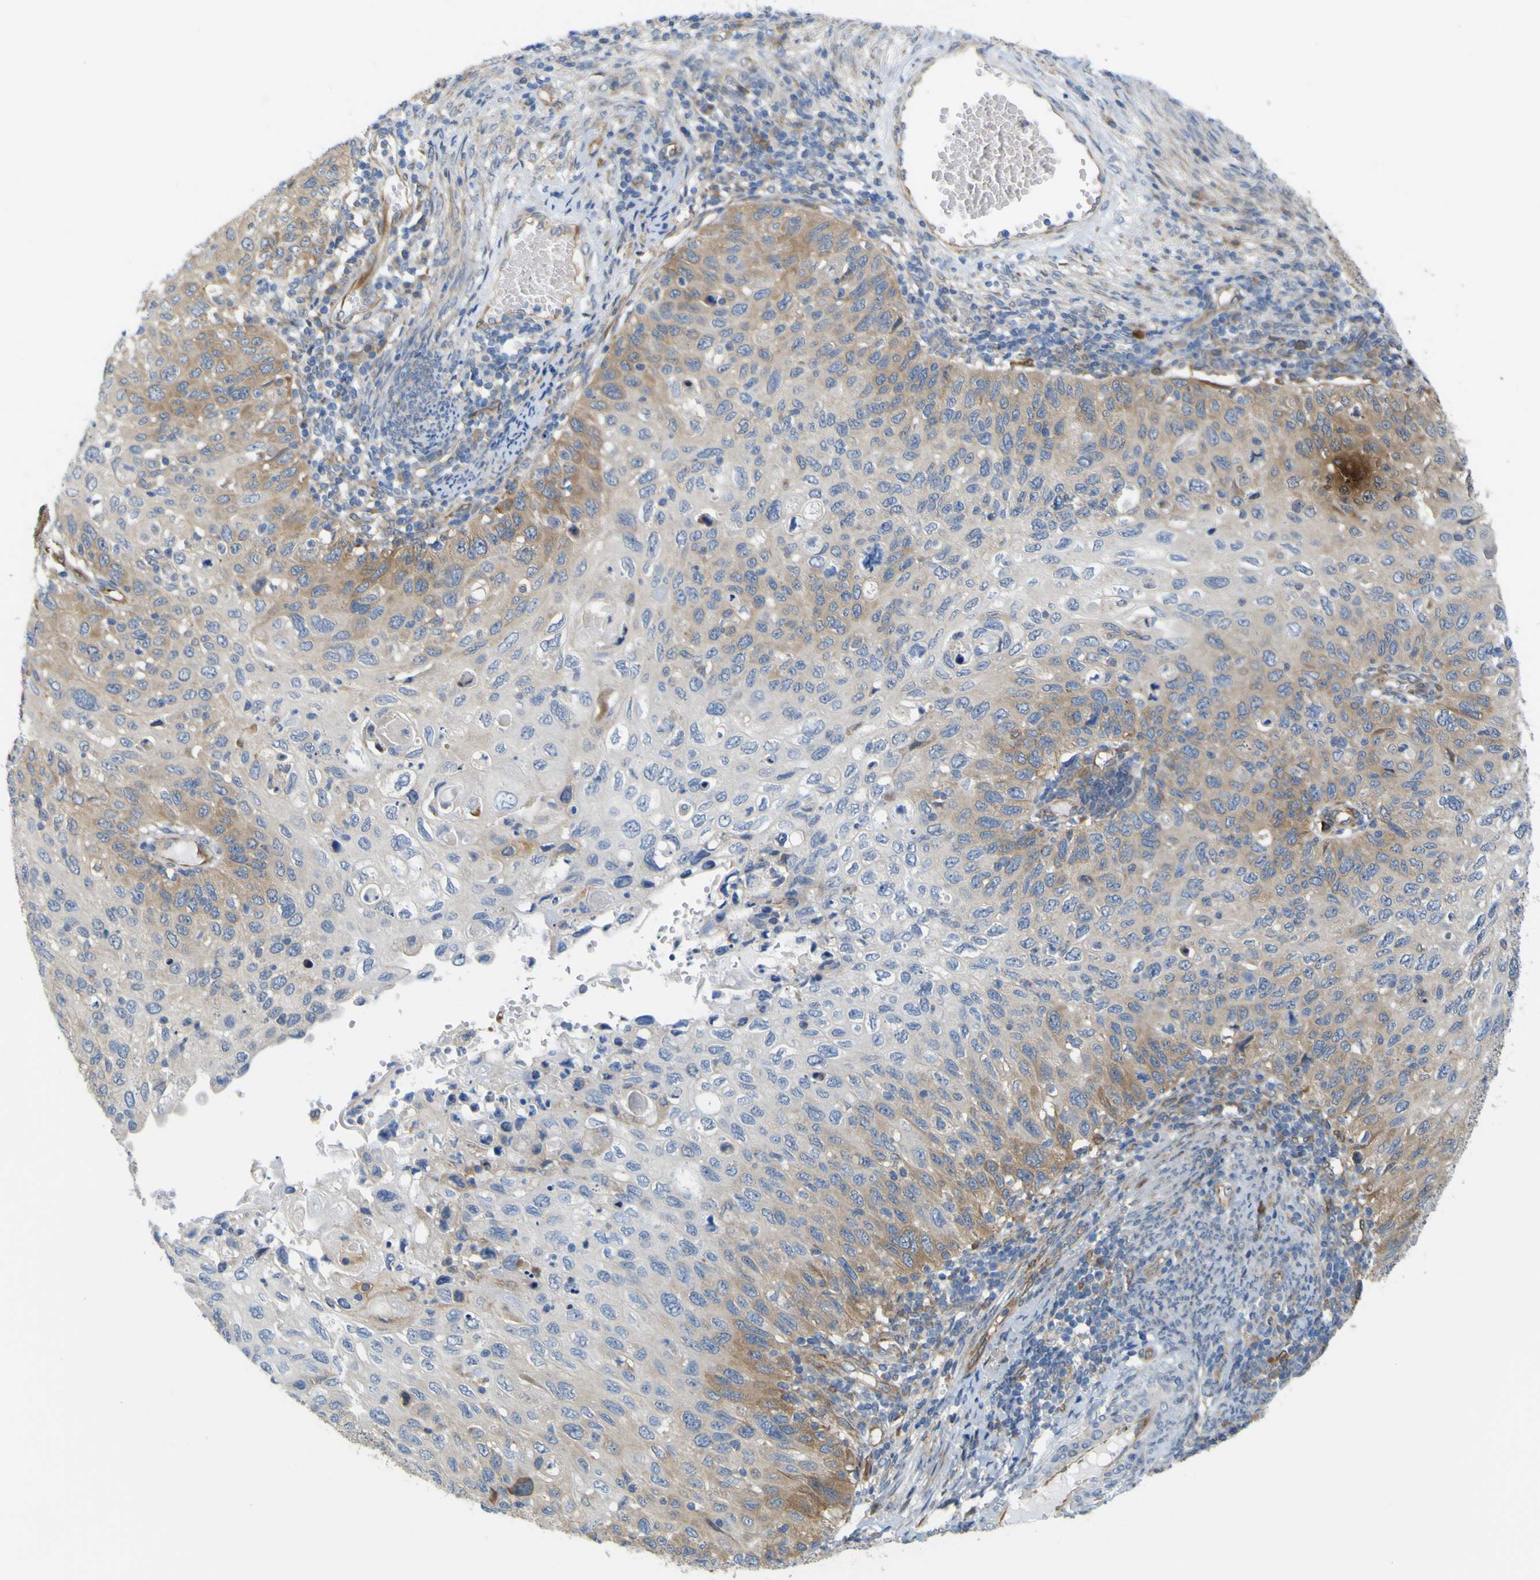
{"staining": {"intensity": "moderate", "quantity": "<25%", "location": "cytoplasmic/membranous"}, "tissue": "cervical cancer", "cell_type": "Tumor cells", "image_type": "cancer", "snomed": [{"axis": "morphology", "description": "Squamous cell carcinoma, NOS"}, {"axis": "topography", "description": "Cervix"}], "caption": "IHC (DAB) staining of squamous cell carcinoma (cervical) exhibits moderate cytoplasmic/membranous protein expression in approximately <25% of tumor cells.", "gene": "JPH1", "patient": {"sex": "female", "age": 70}}